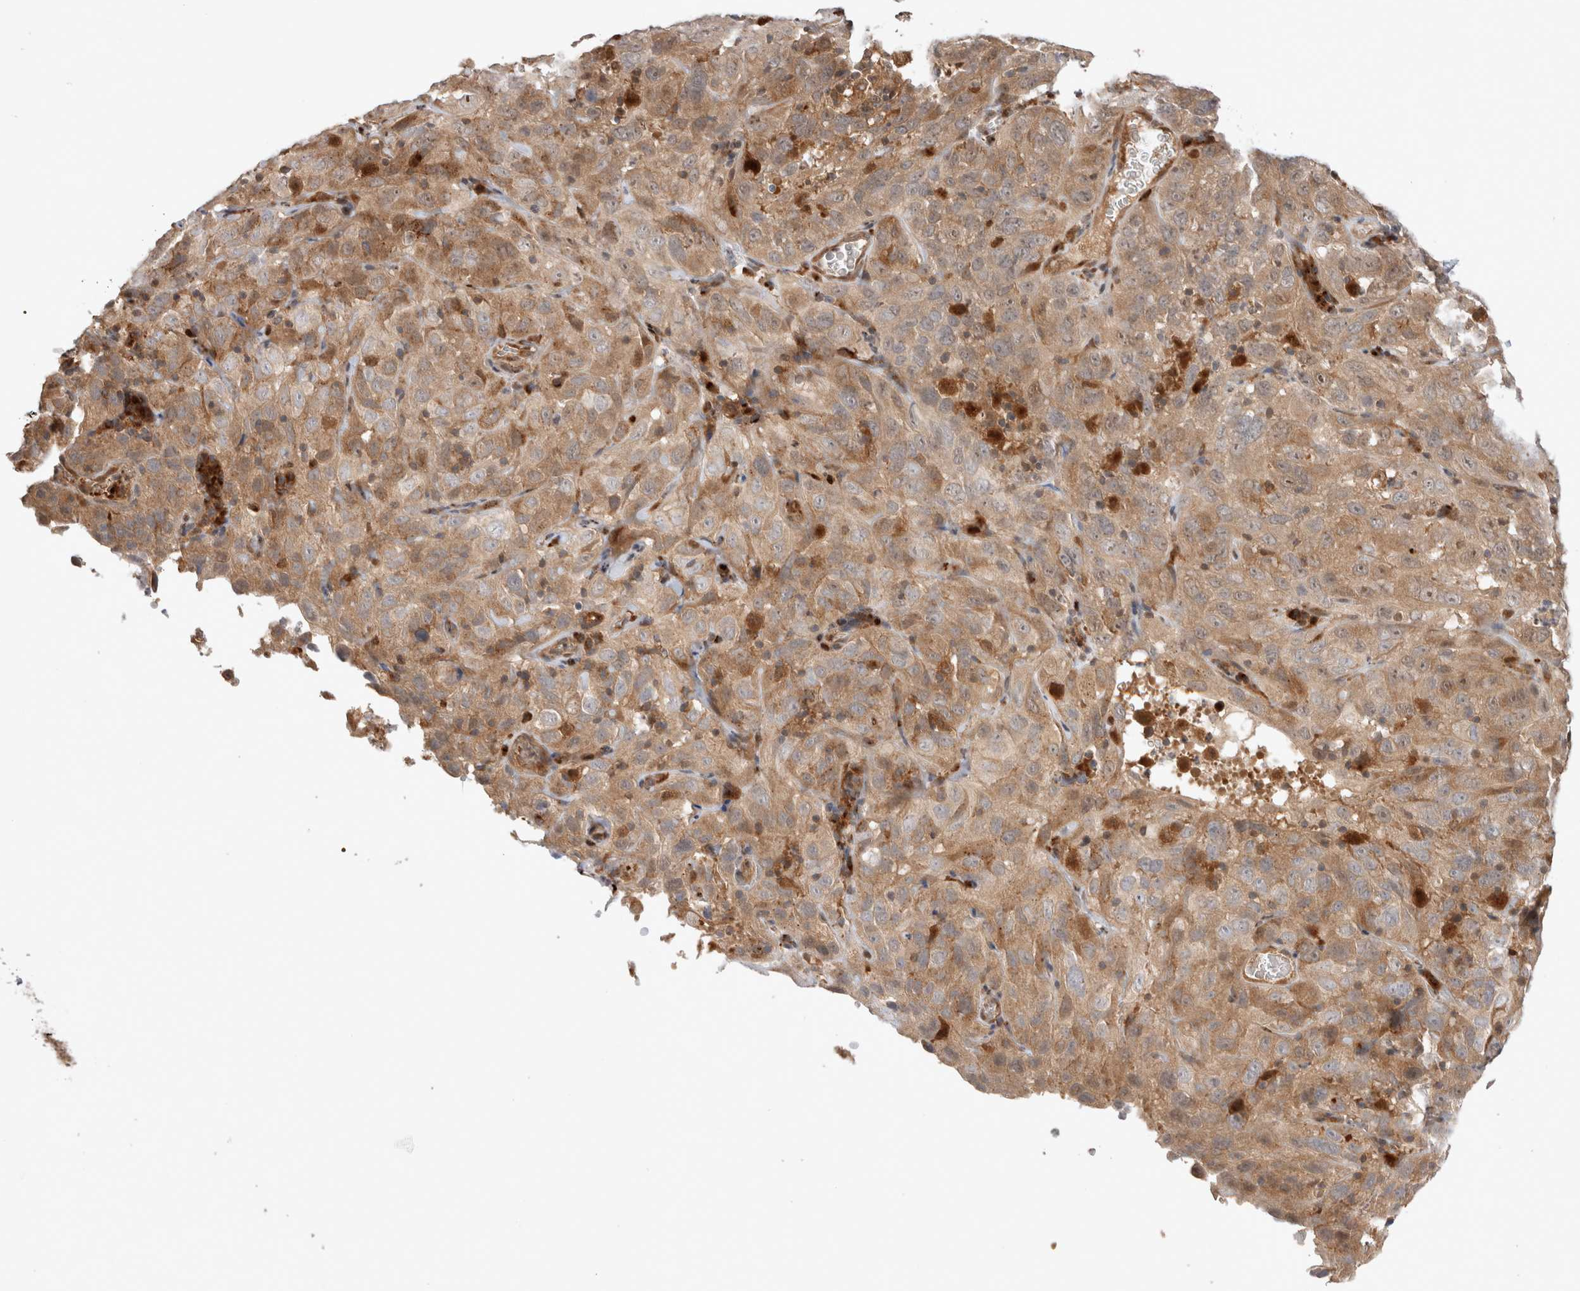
{"staining": {"intensity": "moderate", "quantity": ">75%", "location": "cytoplasmic/membranous"}, "tissue": "cervical cancer", "cell_type": "Tumor cells", "image_type": "cancer", "snomed": [{"axis": "morphology", "description": "Squamous cell carcinoma, NOS"}, {"axis": "topography", "description": "Cervix"}], "caption": "Cervical cancer (squamous cell carcinoma) was stained to show a protein in brown. There is medium levels of moderate cytoplasmic/membranous expression in approximately >75% of tumor cells.", "gene": "OTUD6B", "patient": {"sex": "female", "age": 32}}